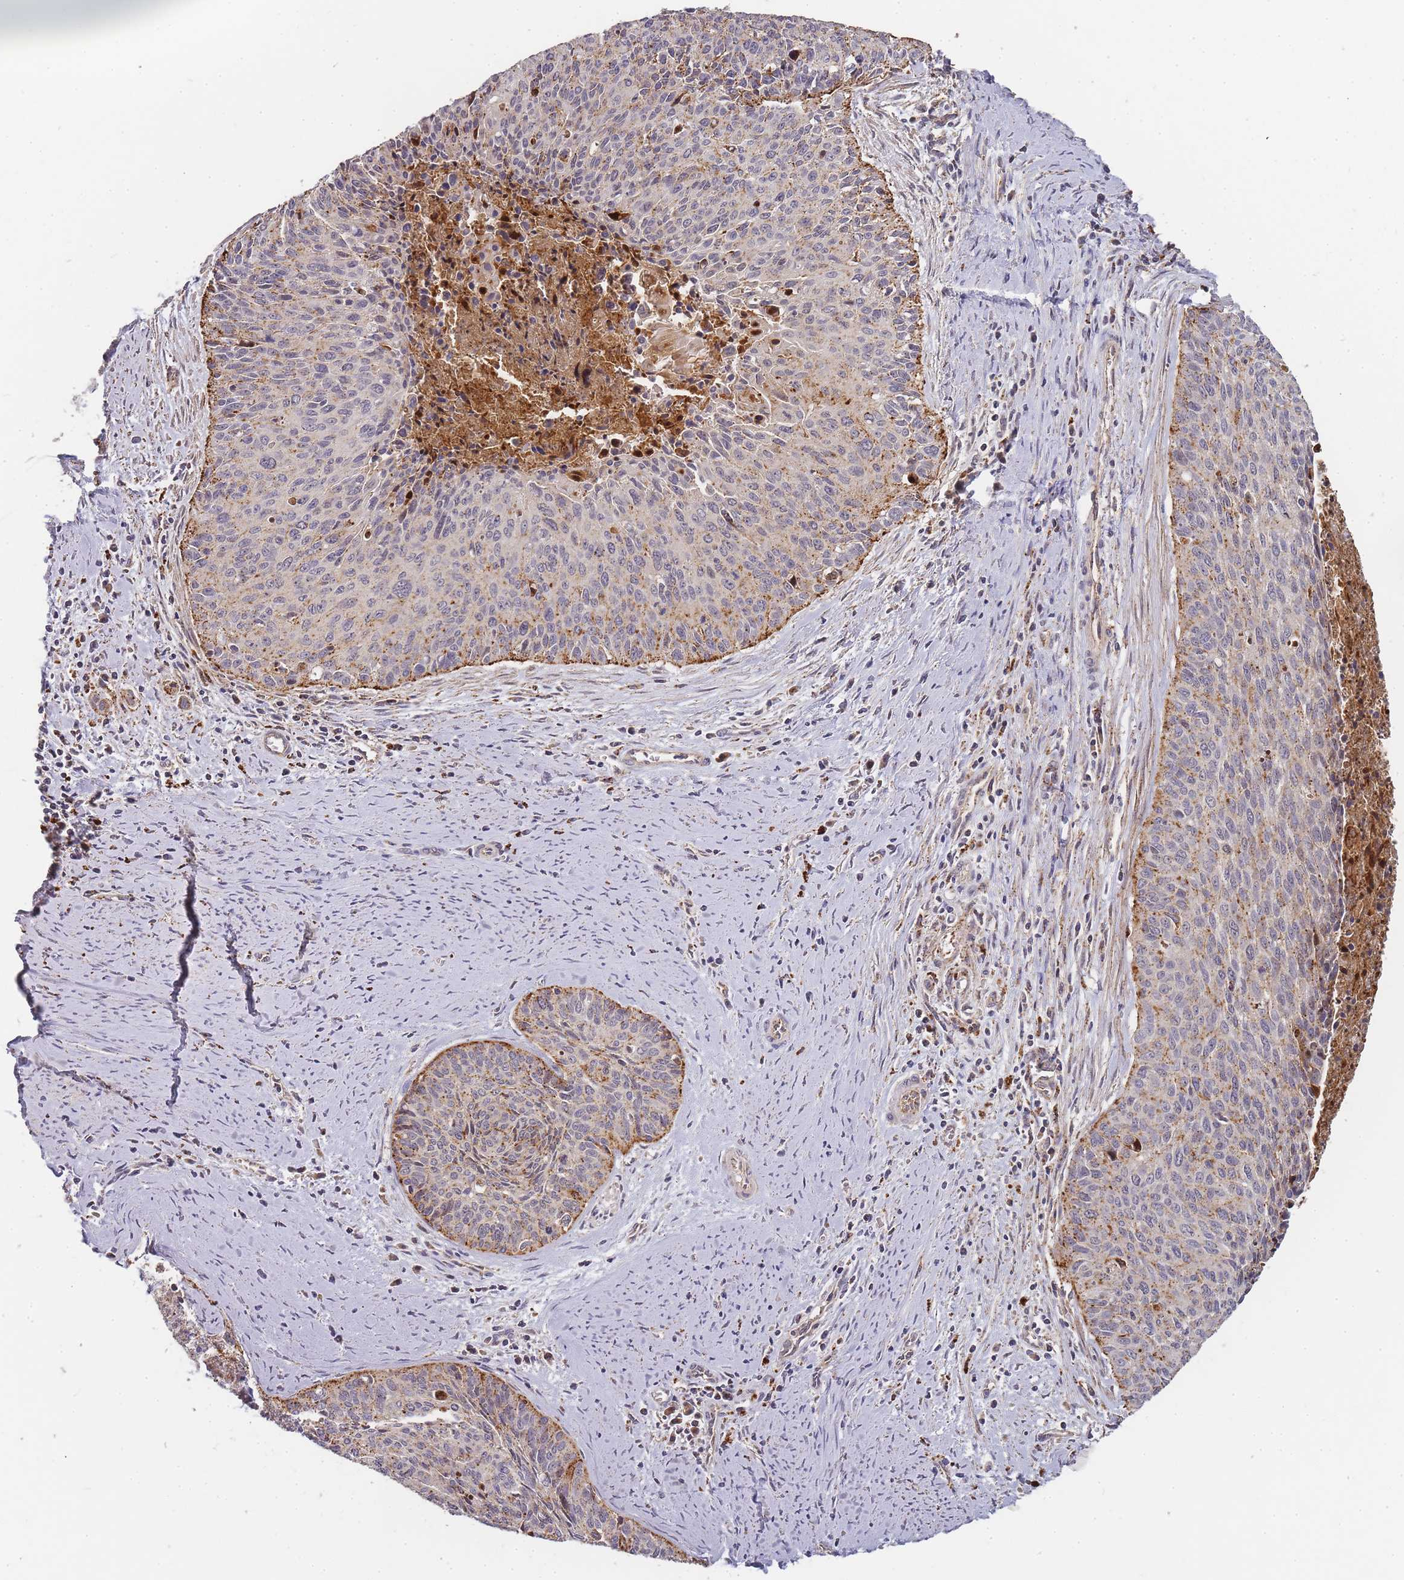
{"staining": {"intensity": "moderate", "quantity": "<25%", "location": "cytoplasmic/membranous"}, "tissue": "cervical cancer", "cell_type": "Tumor cells", "image_type": "cancer", "snomed": [{"axis": "morphology", "description": "Squamous cell carcinoma, NOS"}, {"axis": "topography", "description": "Cervix"}], "caption": "Protein staining reveals moderate cytoplasmic/membranous positivity in about <25% of tumor cells in cervical squamous cell carcinoma.", "gene": "ATG5", "patient": {"sex": "female", "age": 55}}